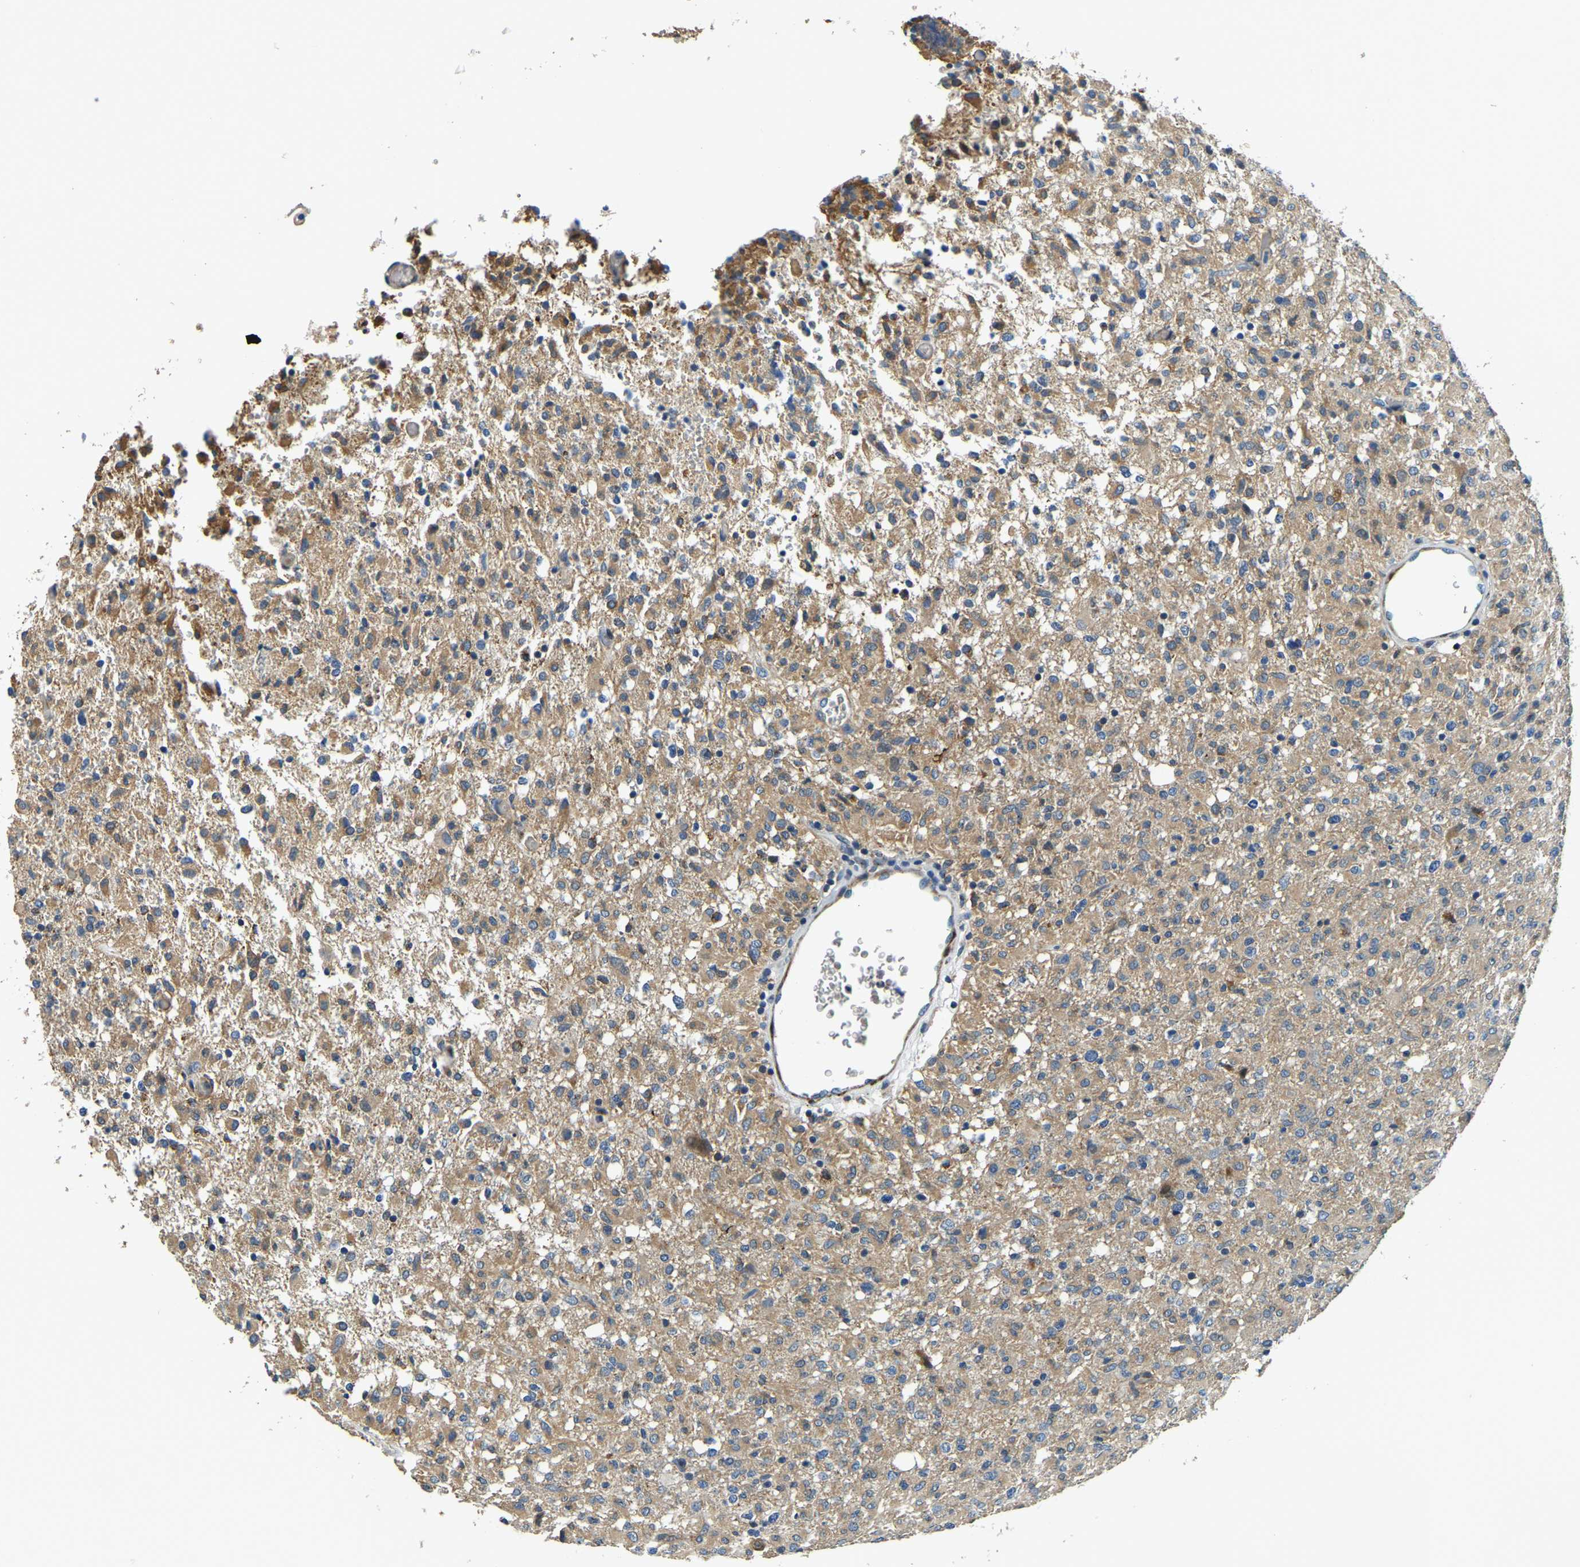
{"staining": {"intensity": "weak", "quantity": ">75%", "location": "cytoplasmic/membranous"}, "tissue": "glioma", "cell_type": "Tumor cells", "image_type": "cancer", "snomed": [{"axis": "morphology", "description": "Glioma, malignant, High grade"}, {"axis": "topography", "description": "Brain"}], "caption": "A micrograph of high-grade glioma (malignant) stained for a protein reveals weak cytoplasmic/membranous brown staining in tumor cells. The staining was performed using DAB to visualize the protein expression in brown, while the nuclei were stained in blue with hematoxylin (Magnification: 20x).", "gene": "RNF39", "patient": {"sex": "female", "age": 57}}